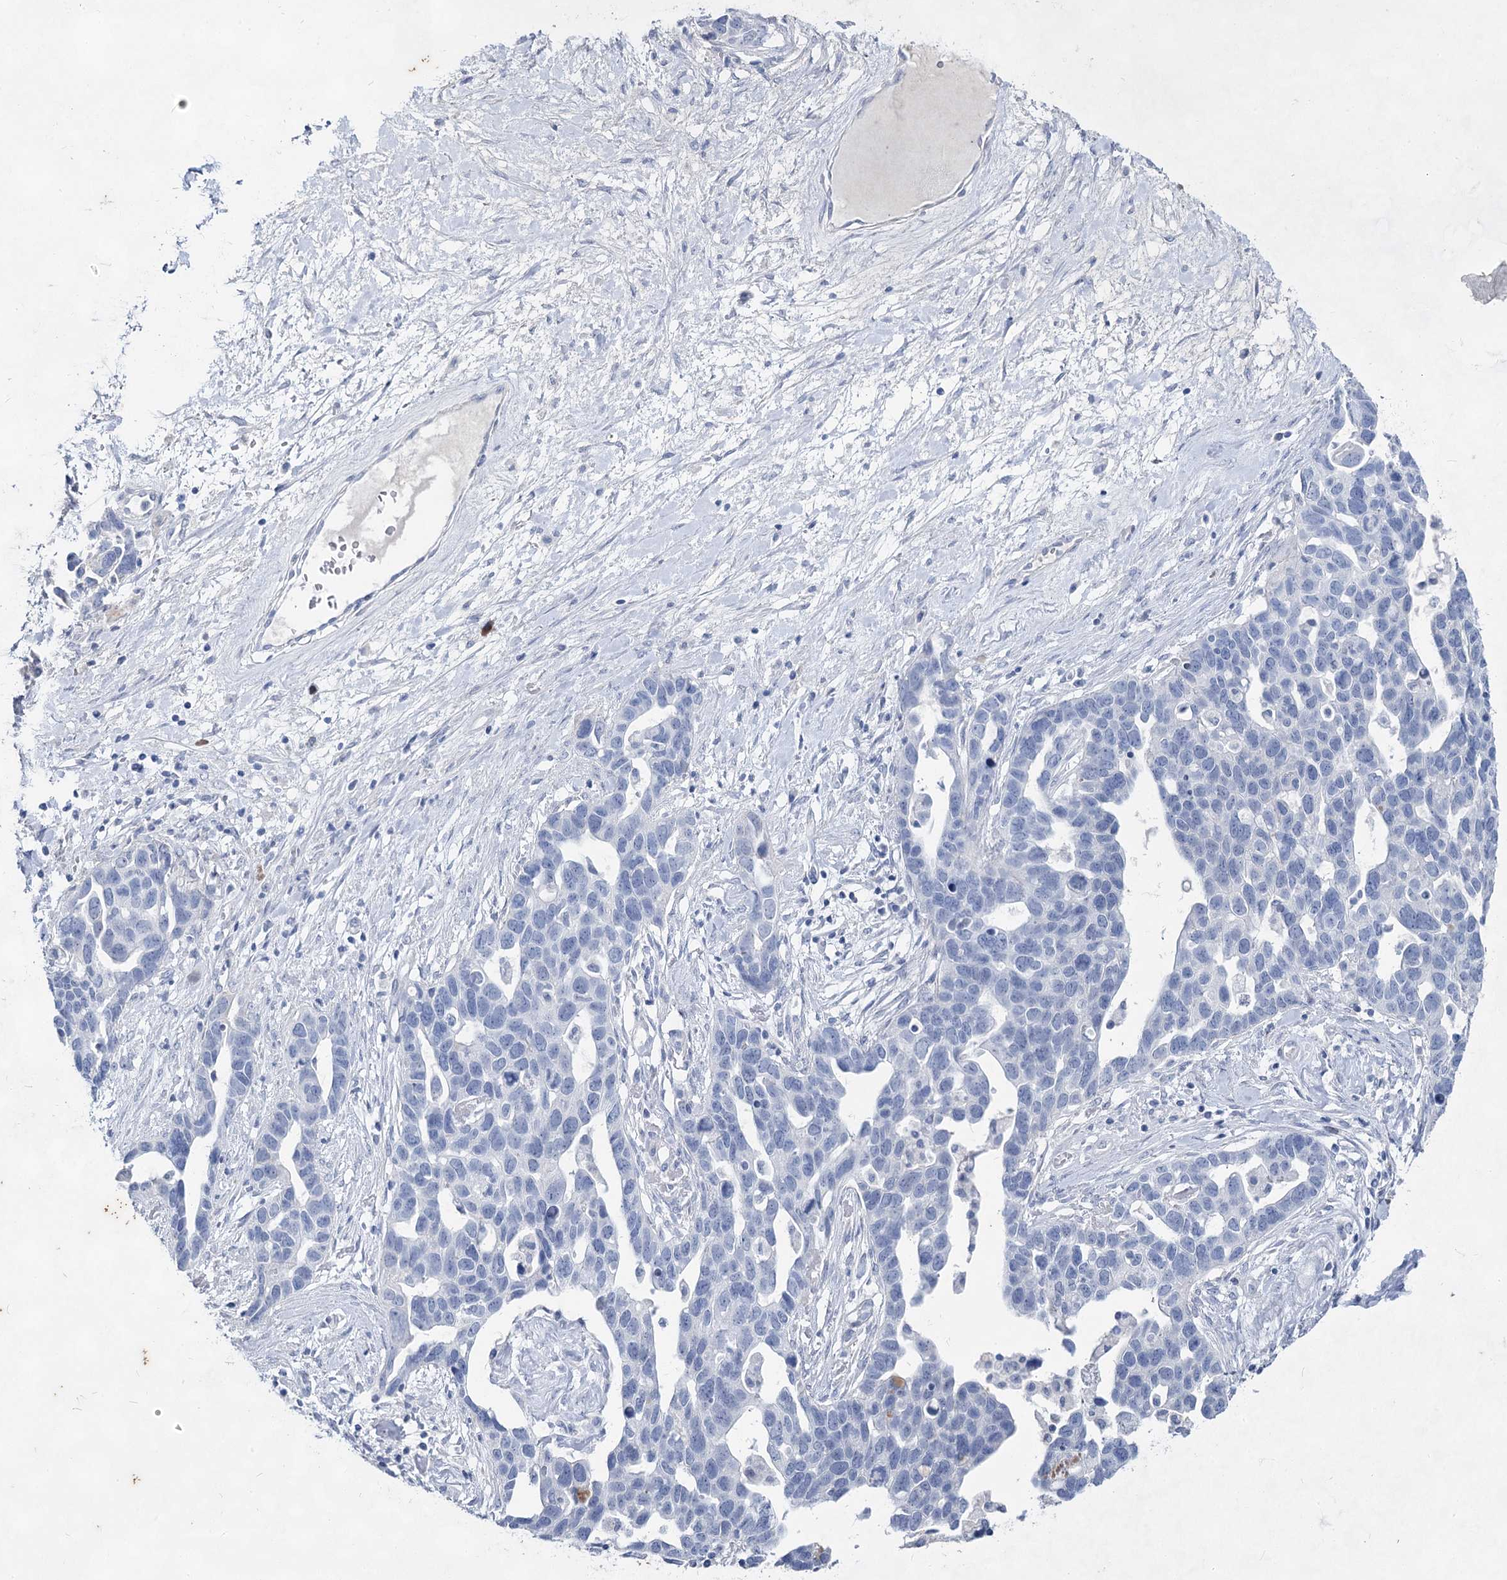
{"staining": {"intensity": "negative", "quantity": "none", "location": "none"}, "tissue": "ovarian cancer", "cell_type": "Tumor cells", "image_type": "cancer", "snomed": [{"axis": "morphology", "description": "Cystadenocarcinoma, serous, NOS"}, {"axis": "topography", "description": "Ovary"}], "caption": "Human ovarian cancer (serous cystadenocarcinoma) stained for a protein using immunohistochemistry (IHC) exhibits no expression in tumor cells.", "gene": "ACRV1", "patient": {"sex": "female", "age": 54}}